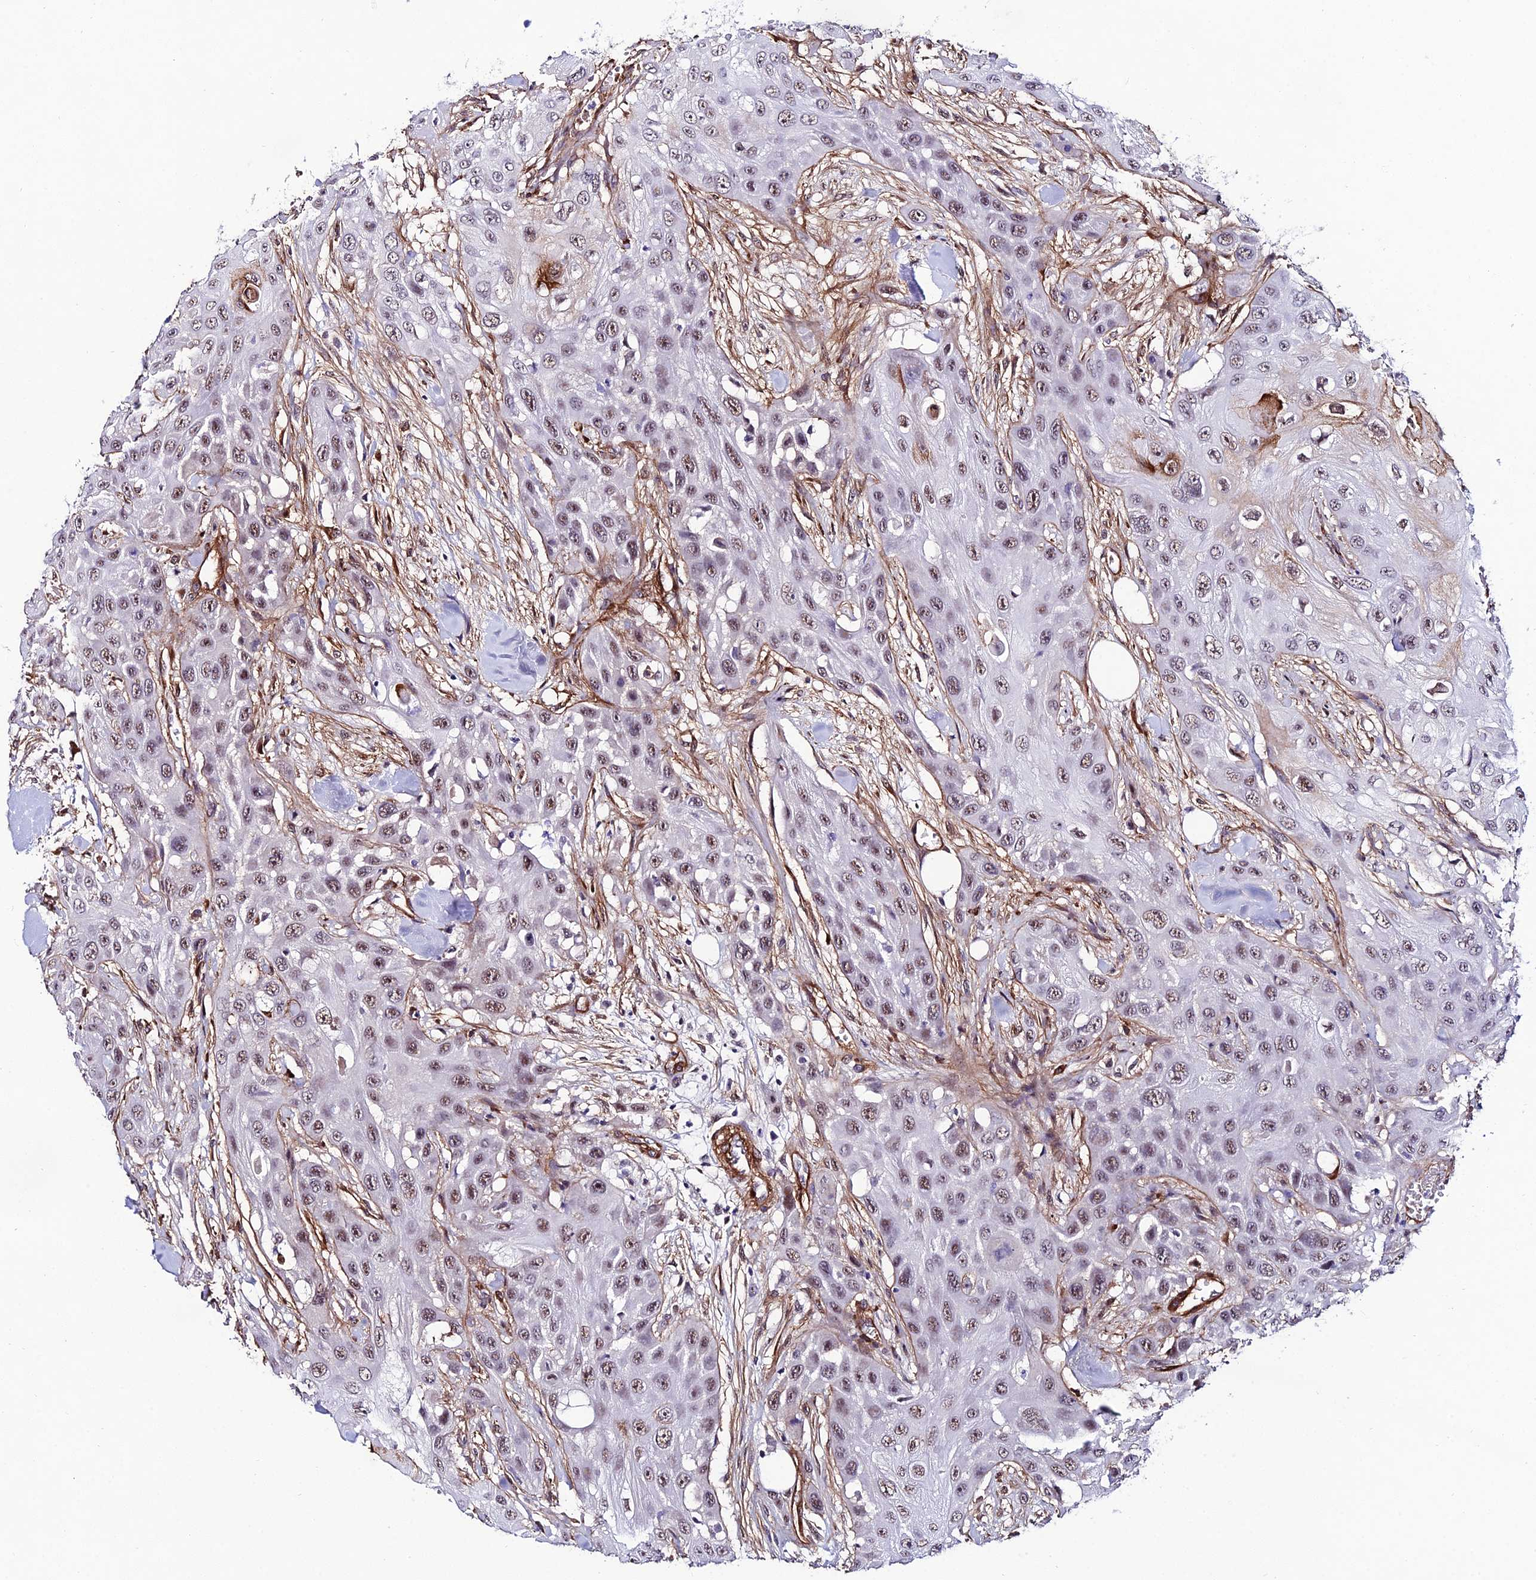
{"staining": {"intensity": "moderate", "quantity": ">75%", "location": "nuclear"}, "tissue": "head and neck cancer", "cell_type": "Tumor cells", "image_type": "cancer", "snomed": [{"axis": "morphology", "description": "Squamous cell carcinoma, NOS"}, {"axis": "topography", "description": "Head-Neck"}], "caption": "IHC (DAB) staining of head and neck cancer (squamous cell carcinoma) demonstrates moderate nuclear protein expression in approximately >75% of tumor cells. (DAB IHC, brown staining for protein, blue staining for nuclei).", "gene": "SYT15", "patient": {"sex": "male", "age": 81}}